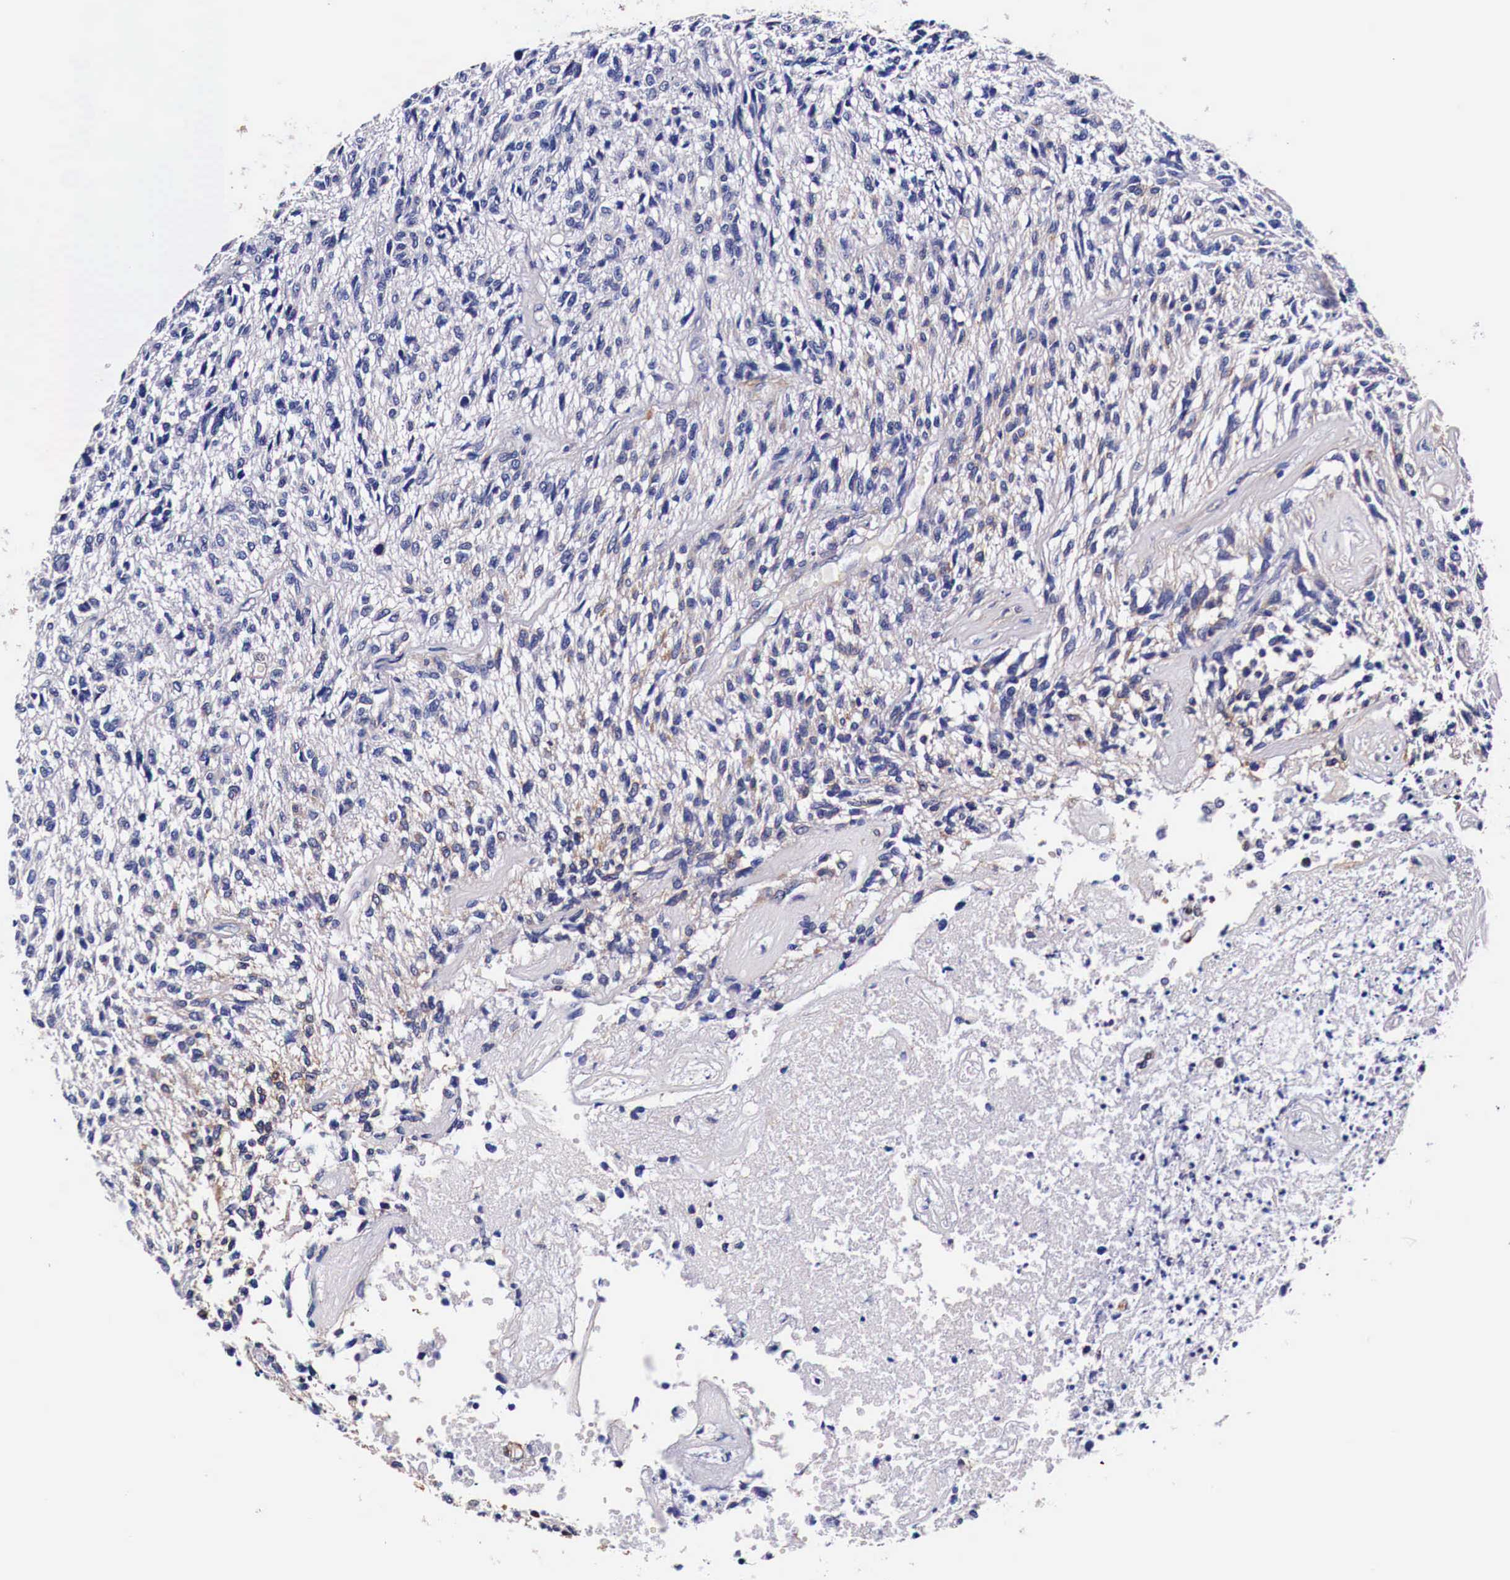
{"staining": {"intensity": "negative", "quantity": "none", "location": "none"}, "tissue": "glioma", "cell_type": "Tumor cells", "image_type": "cancer", "snomed": [{"axis": "morphology", "description": "Glioma, malignant, High grade"}, {"axis": "topography", "description": "Brain"}], "caption": "Immunohistochemistry (IHC) histopathology image of high-grade glioma (malignant) stained for a protein (brown), which exhibits no expression in tumor cells.", "gene": "HSPB1", "patient": {"sex": "male", "age": 77}}